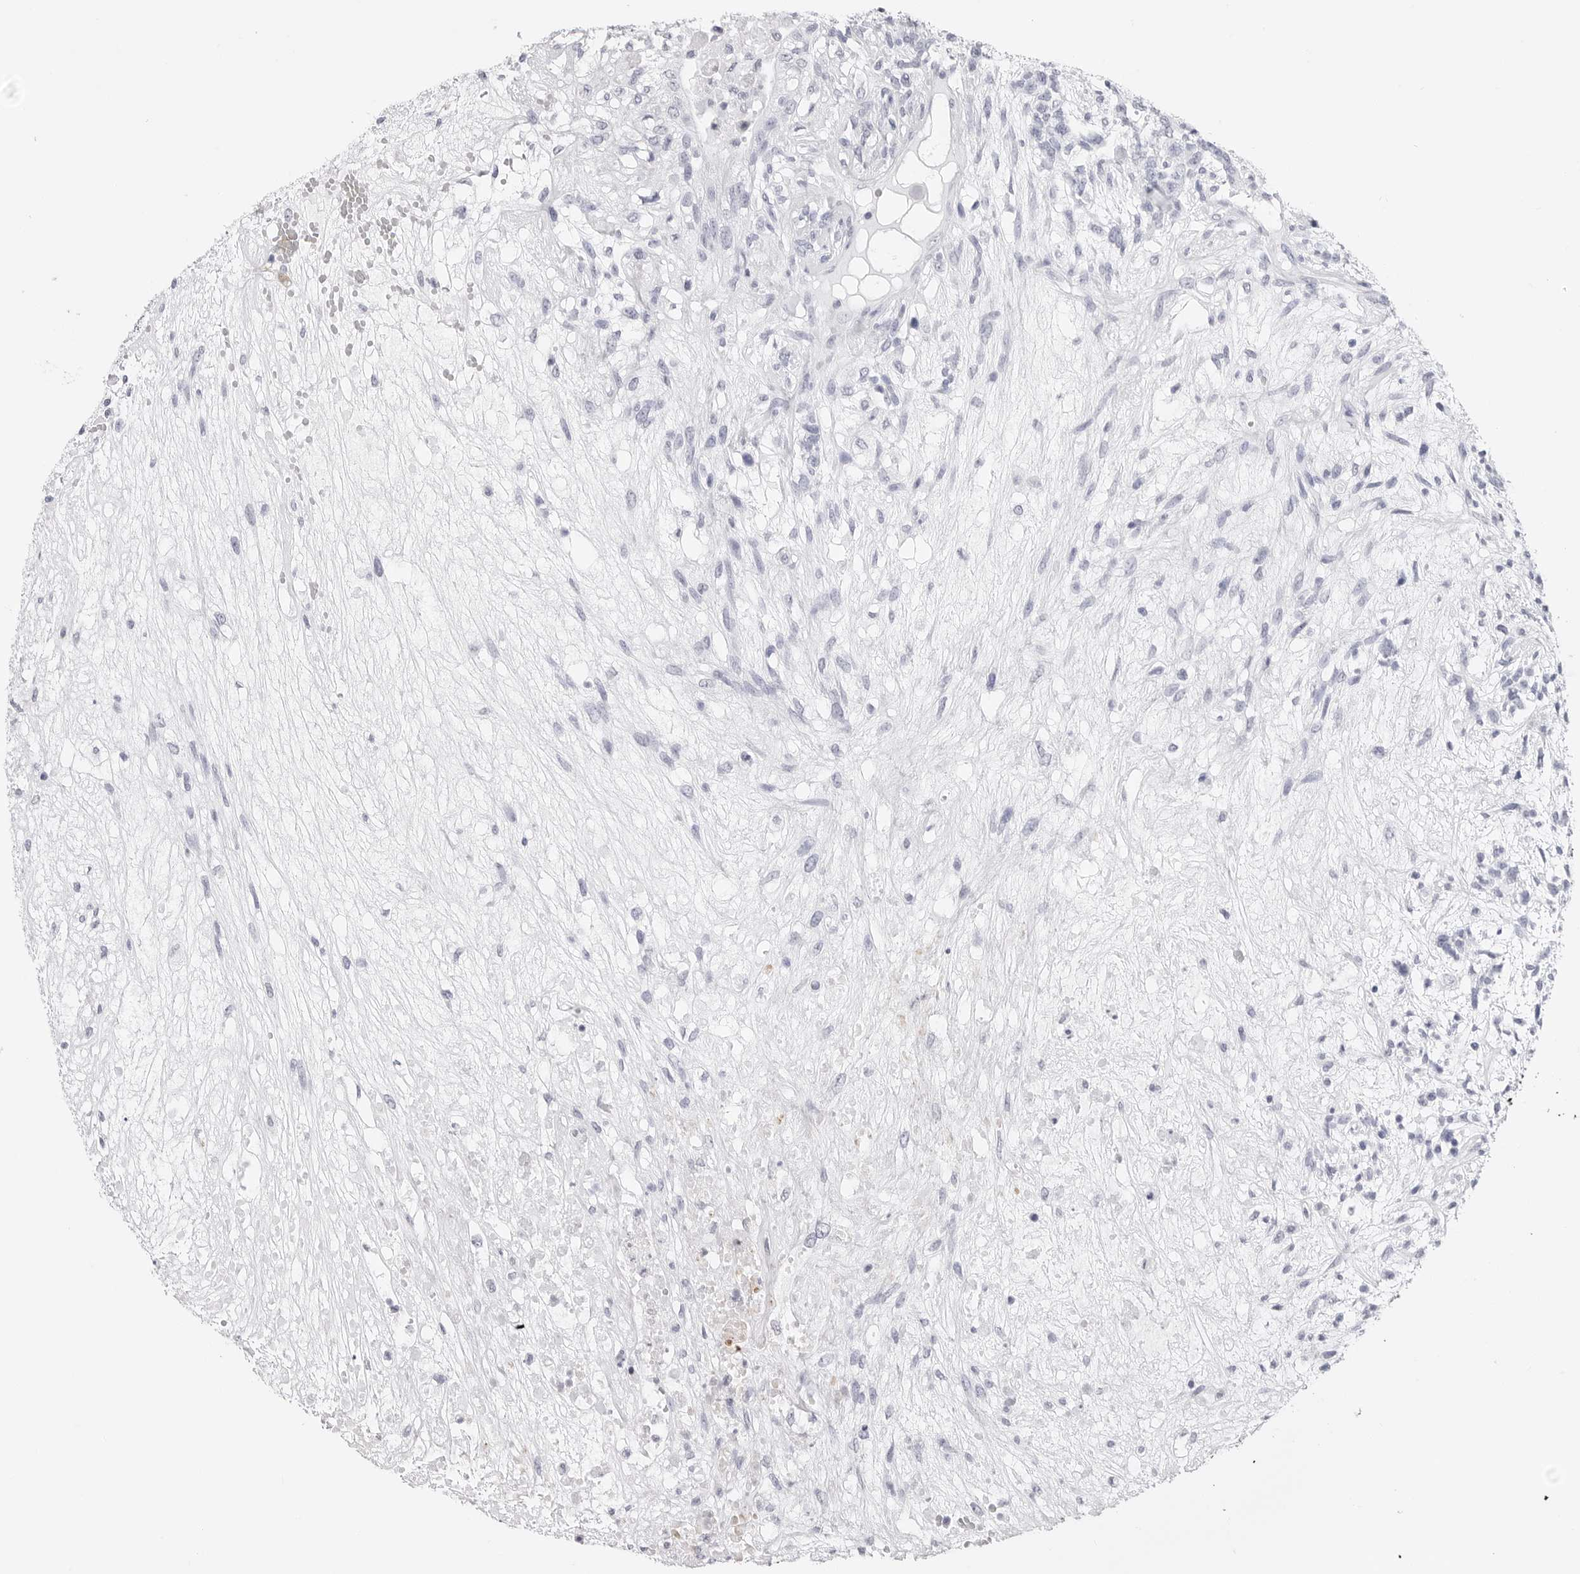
{"staining": {"intensity": "negative", "quantity": "none", "location": "none"}, "tissue": "testis cancer", "cell_type": "Tumor cells", "image_type": "cancer", "snomed": [{"axis": "morphology", "description": "Seminoma, NOS"}, {"axis": "morphology", "description": "Carcinoma, Embryonal, NOS"}, {"axis": "topography", "description": "Testis"}], "caption": "Immunohistochemistry photomicrograph of human seminoma (testis) stained for a protein (brown), which shows no positivity in tumor cells.", "gene": "TSSK1B", "patient": {"sex": "male", "age": 28}}